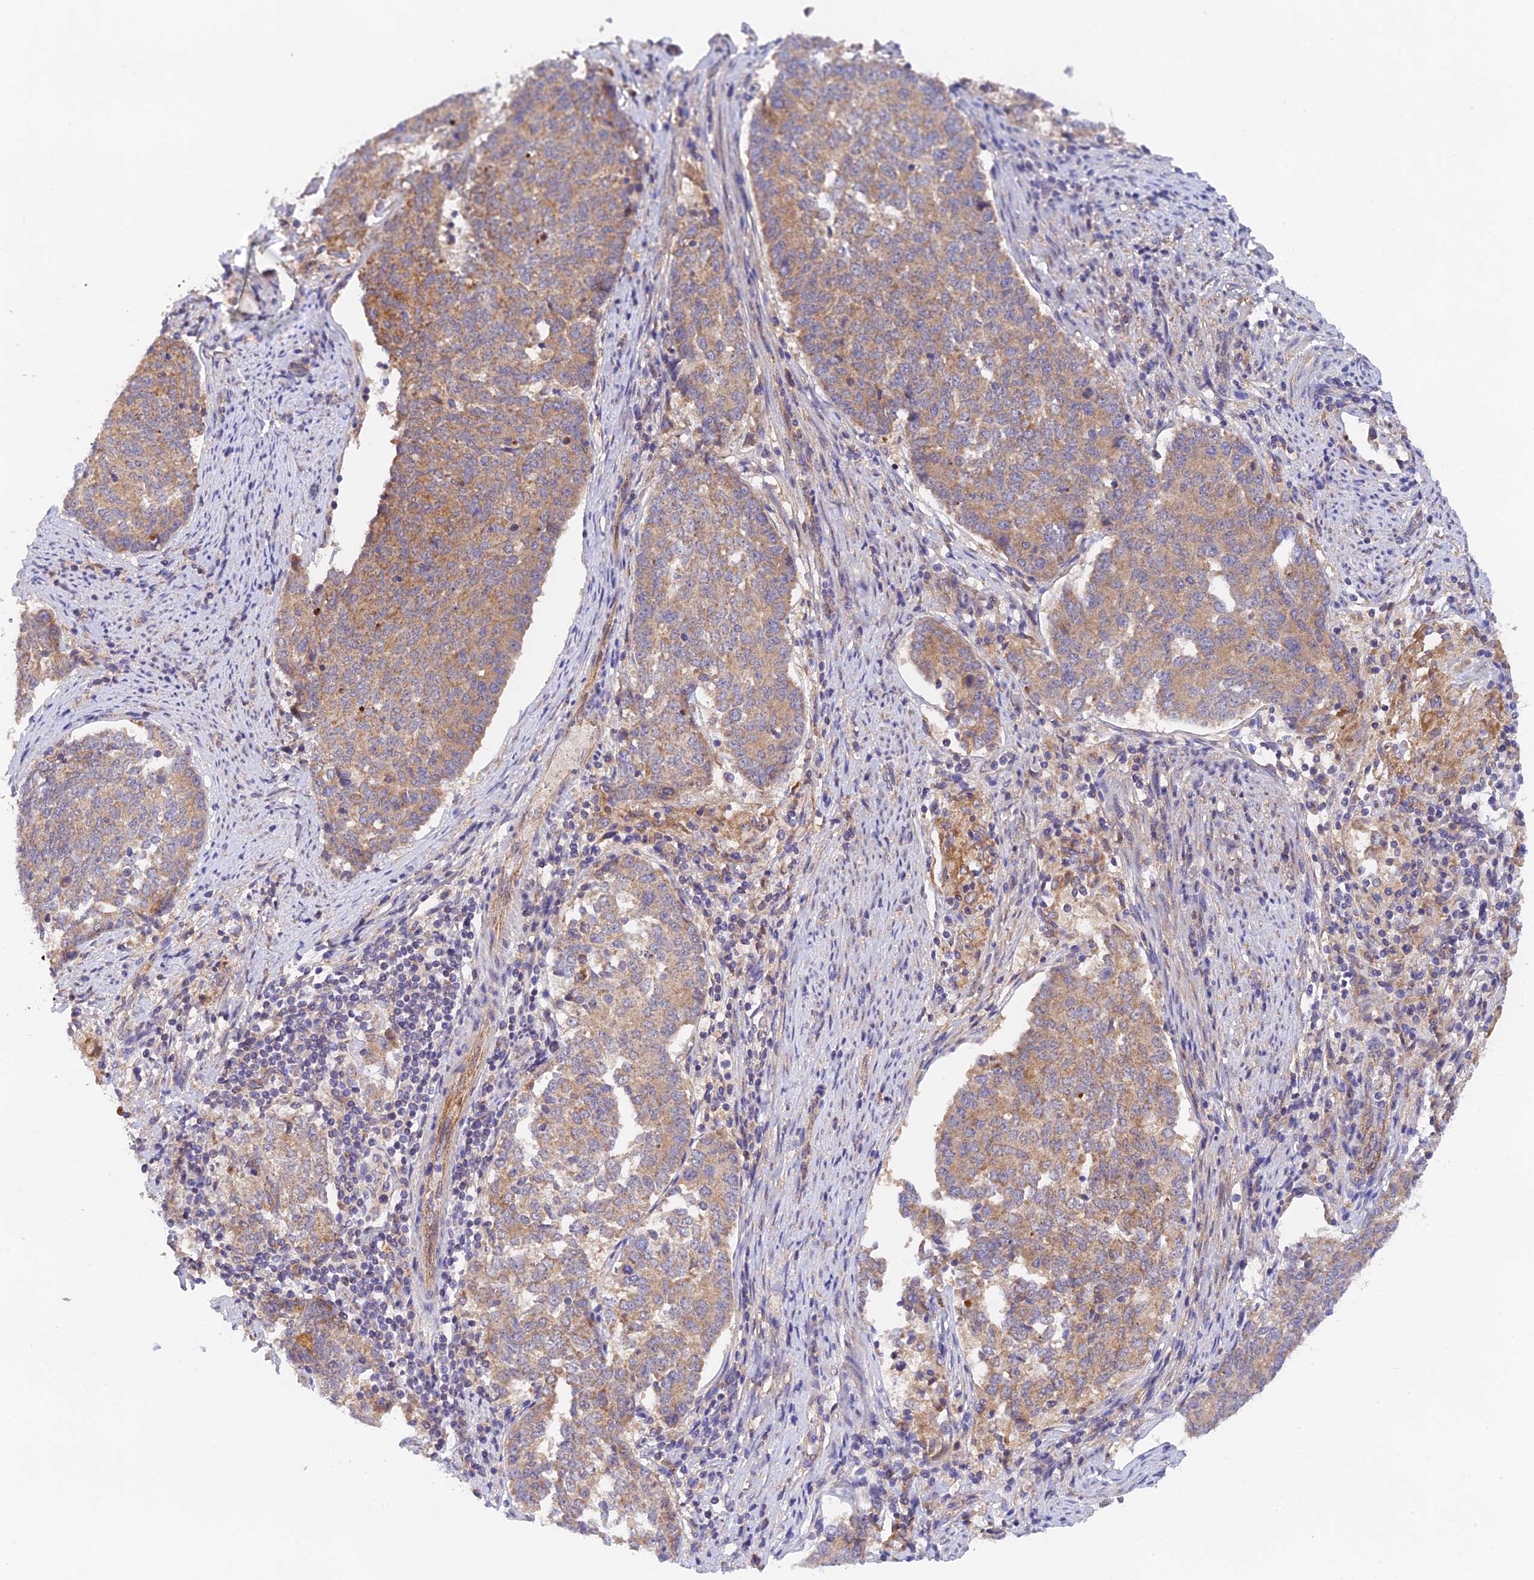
{"staining": {"intensity": "moderate", "quantity": ">75%", "location": "cytoplasmic/membranous"}, "tissue": "endometrial cancer", "cell_type": "Tumor cells", "image_type": "cancer", "snomed": [{"axis": "morphology", "description": "Adenocarcinoma, NOS"}, {"axis": "topography", "description": "Endometrium"}], "caption": "Protein staining exhibits moderate cytoplasmic/membranous expression in about >75% of tumor cells in endometrial cancer.", "gene": "RANBP6", "patient": {"sex": "female", "age": 80}}